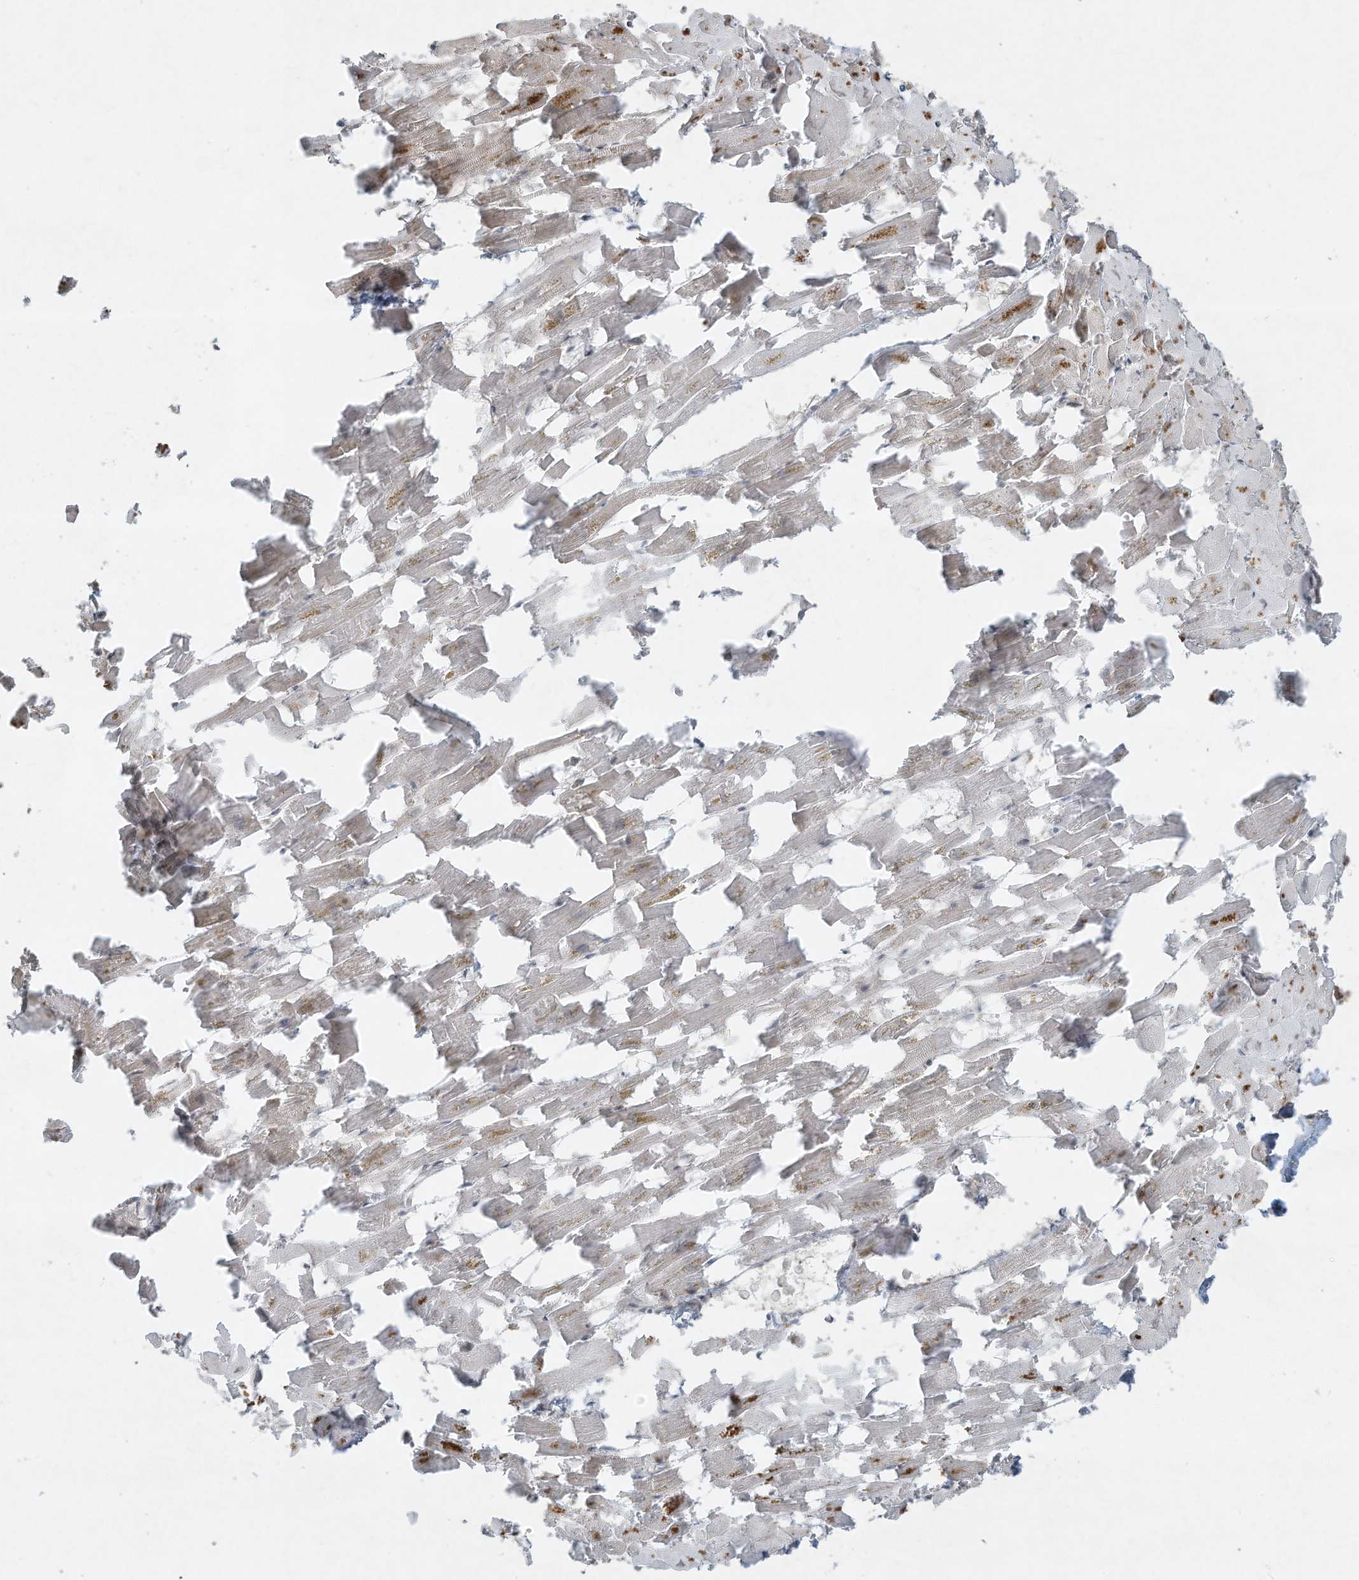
{"staining": {"intensity": "moderate", "quantity": "<25%", "location": "nuclear"}, "tissue": "heart muscle", "cell_type": "Cardiomyocytes", "image_type": "normal", "snomed": [{"axis": "morphology", "description": "Normal tissue, NOS"}, {"axis": "topography", "description": "Heart"}], "caption": "Heart muscle stained with a brown dye reveals moderate nuclear positive positivity in approximately <25% of cardiomyocytes.", "gene": "ZNF263", "patient": {"sex": "female", "age": 64}}